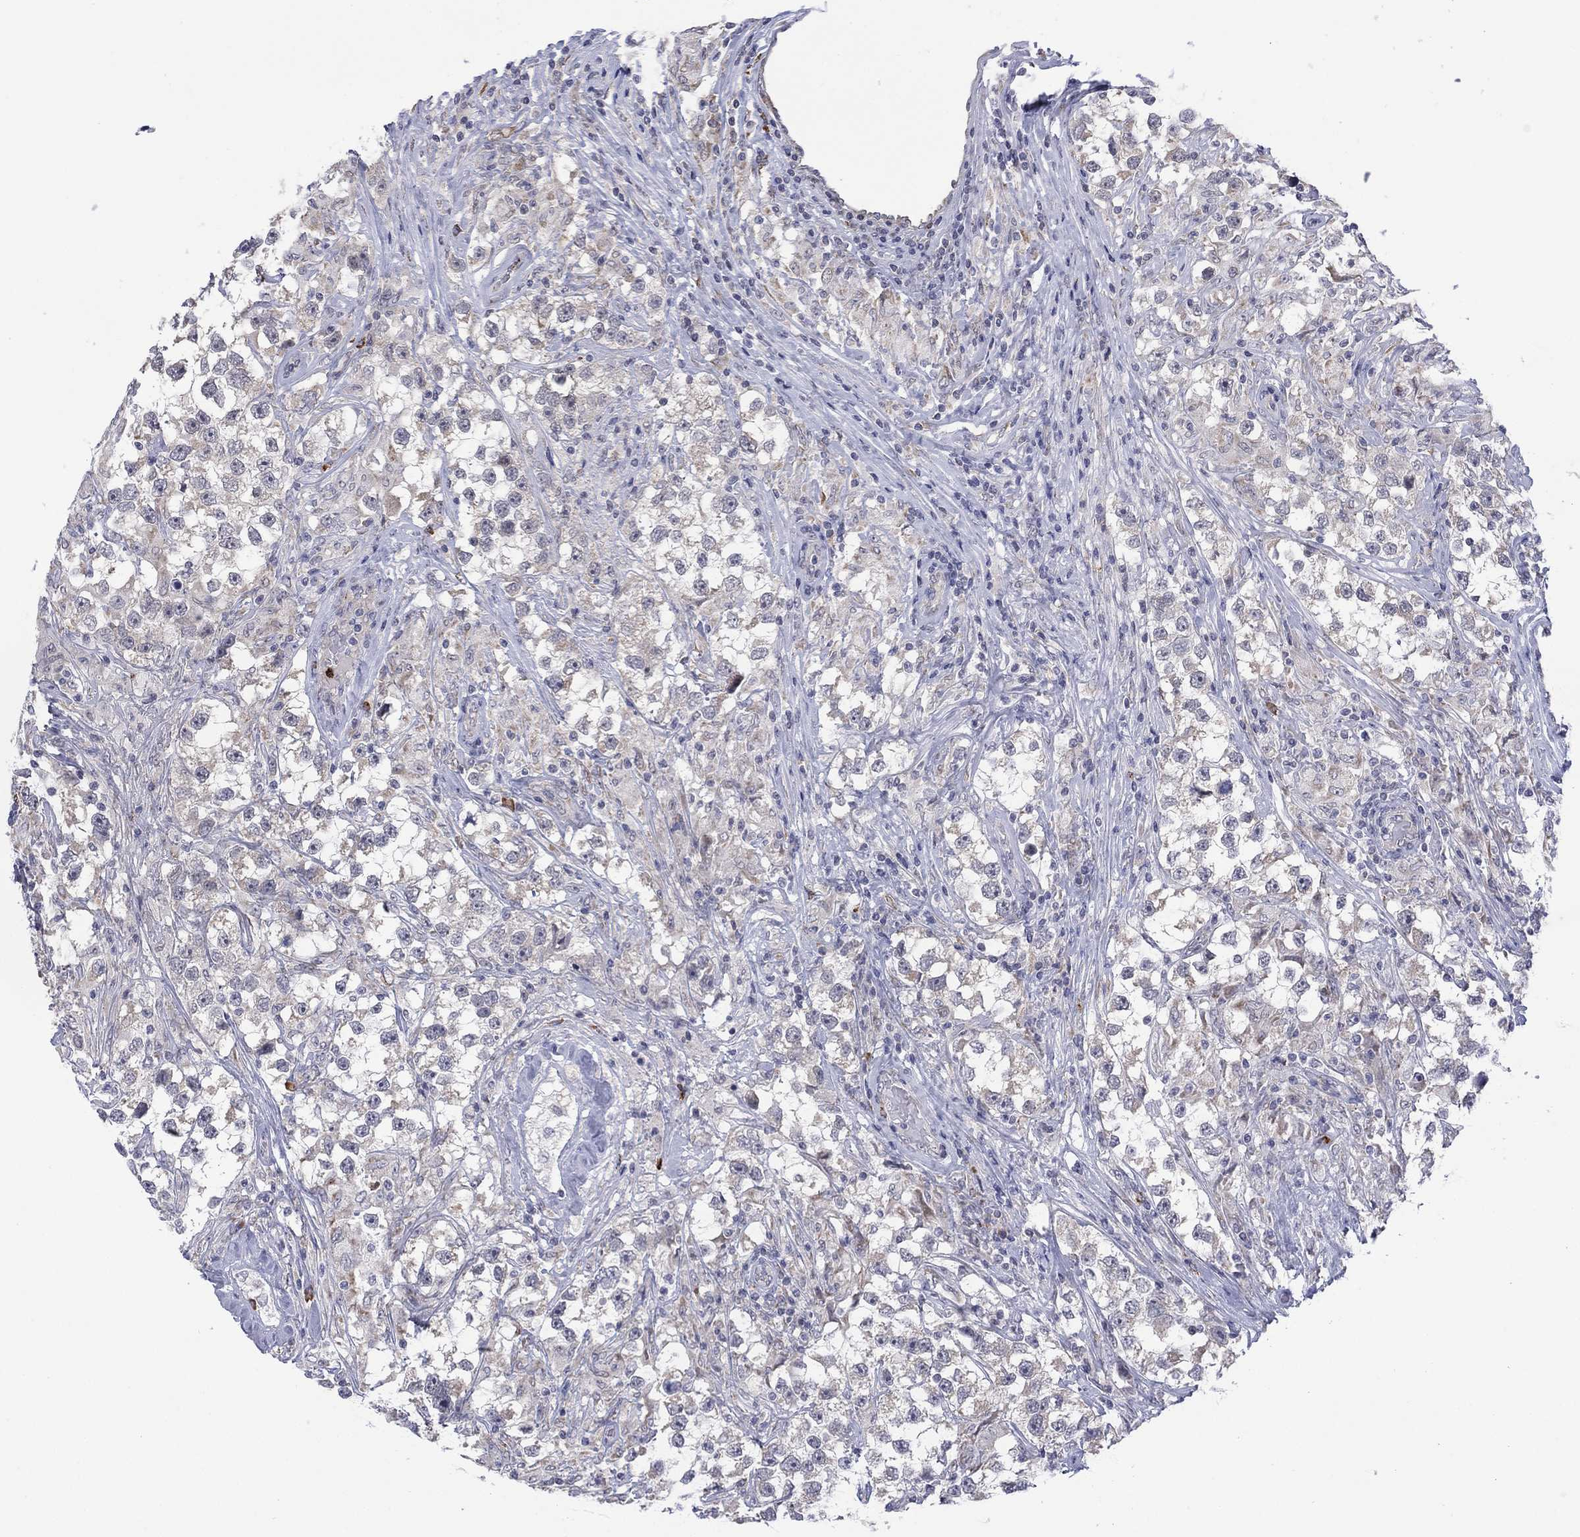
{"staining": {"intensity": "negative", "quantity": "none", "location": "none"}, "tissue": "testis cancer", "cell_type": "Tumor cells", "image_type": "cancer", "snomed": [{"axis": "morphology", "description": "Seminoma, NOS"}, {"axis": "topography", "description": "Testis"}], "caption": "High magnification brightfield microscopy of testis cancer stained with DAB (brown) and counterstained with hematoxylin (blue): tumor cells show no significant expression.", "gene": "MTRFR", "patient": {"sex": "male", "age": 46}}